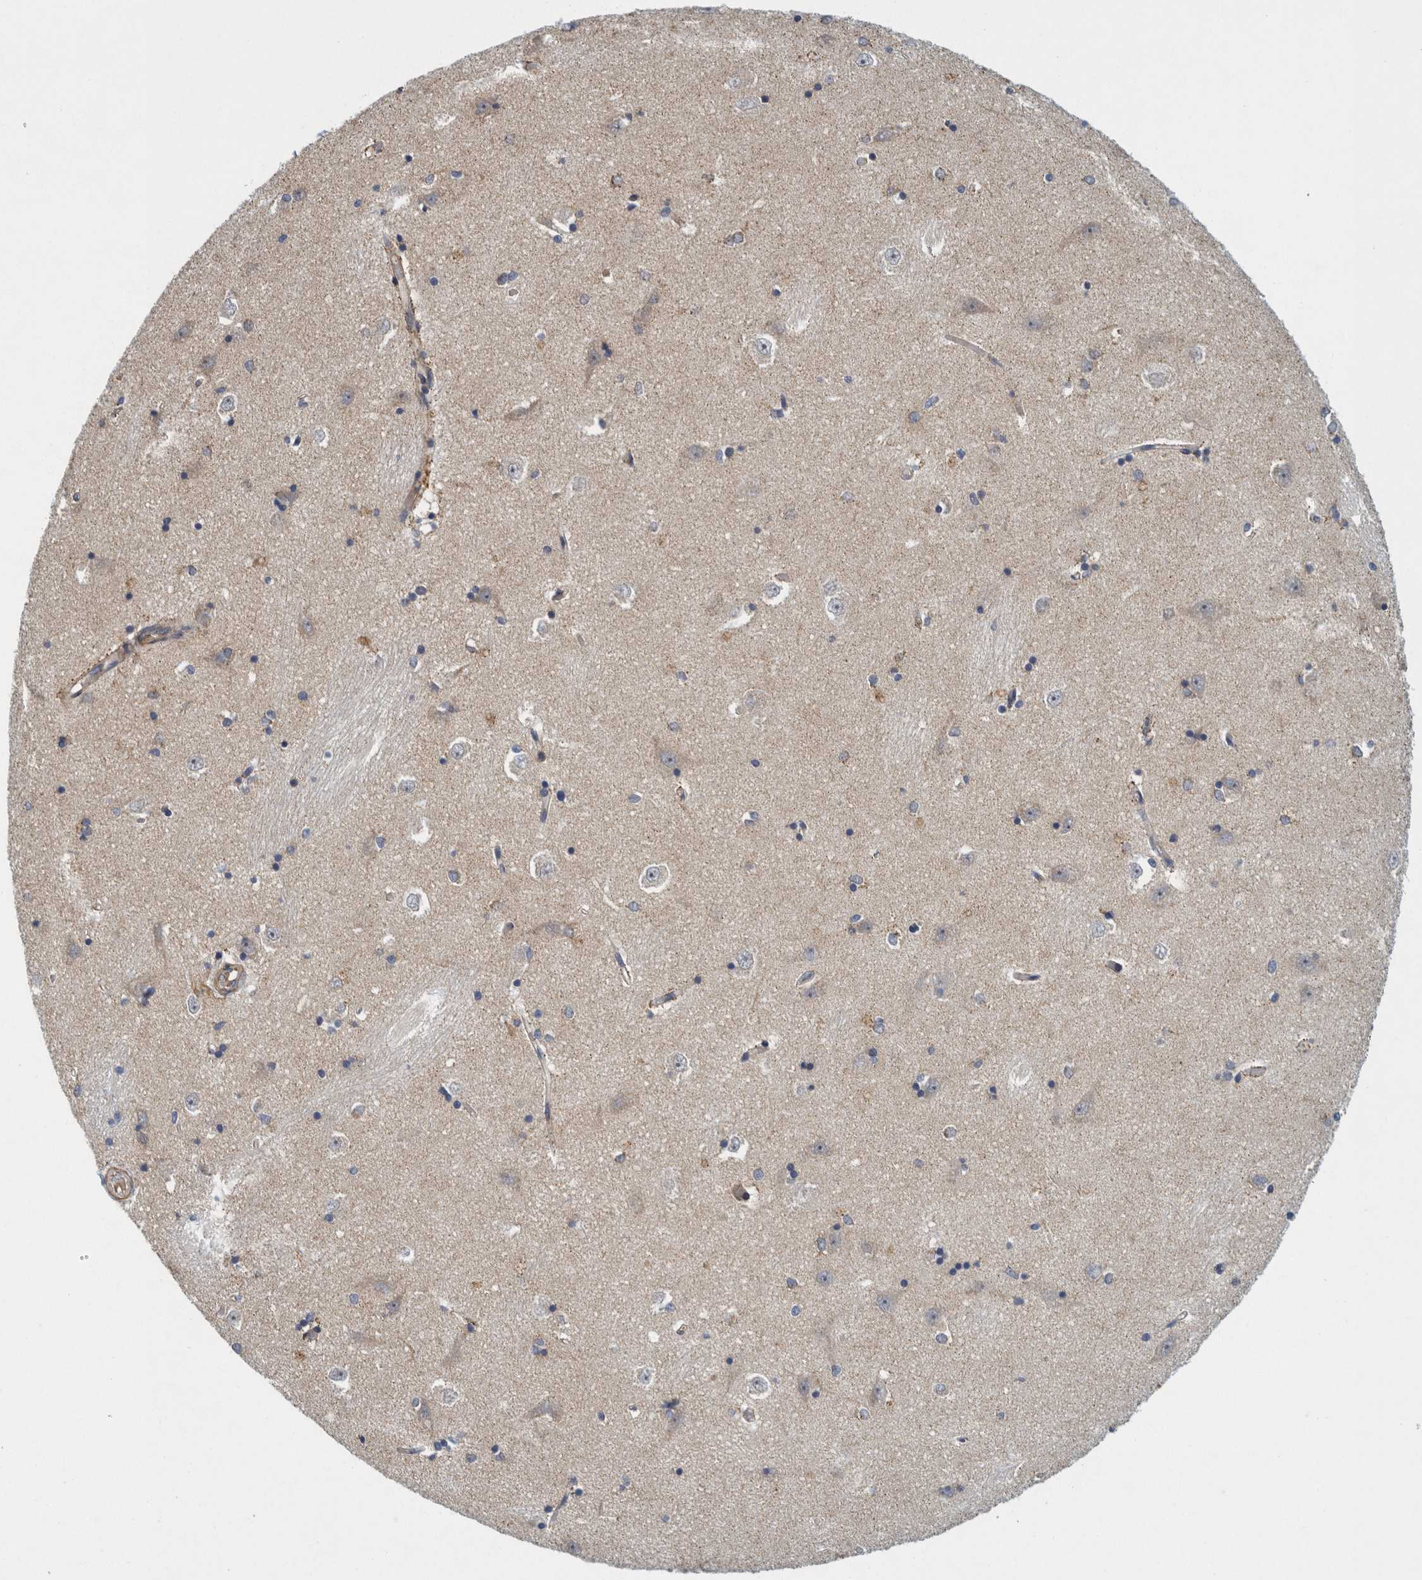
{"staining": {"intensity": "moderate", "quantity": "<25%", "location": "cytoplasmic/membranous"}, "tissue": "hippocampus", "cell_type": "Glial cells", "image_type": "normal", "snomed": [{"axis": "morphology", "description": "Normal tissue, NOS"}, {"axis": "topography", "description": "Hippocampus"}], "caption": "Immunohistochemical staining of unremarkable human hippocampus shows low levels of moderate cytoplasmic/membranous expression in about <25% of glial cells. (DAB = brown stain, brightfield microscopy at high magnification).", "gene": "ZNF324B", "patient": {"sex": "male", "age": 45}}